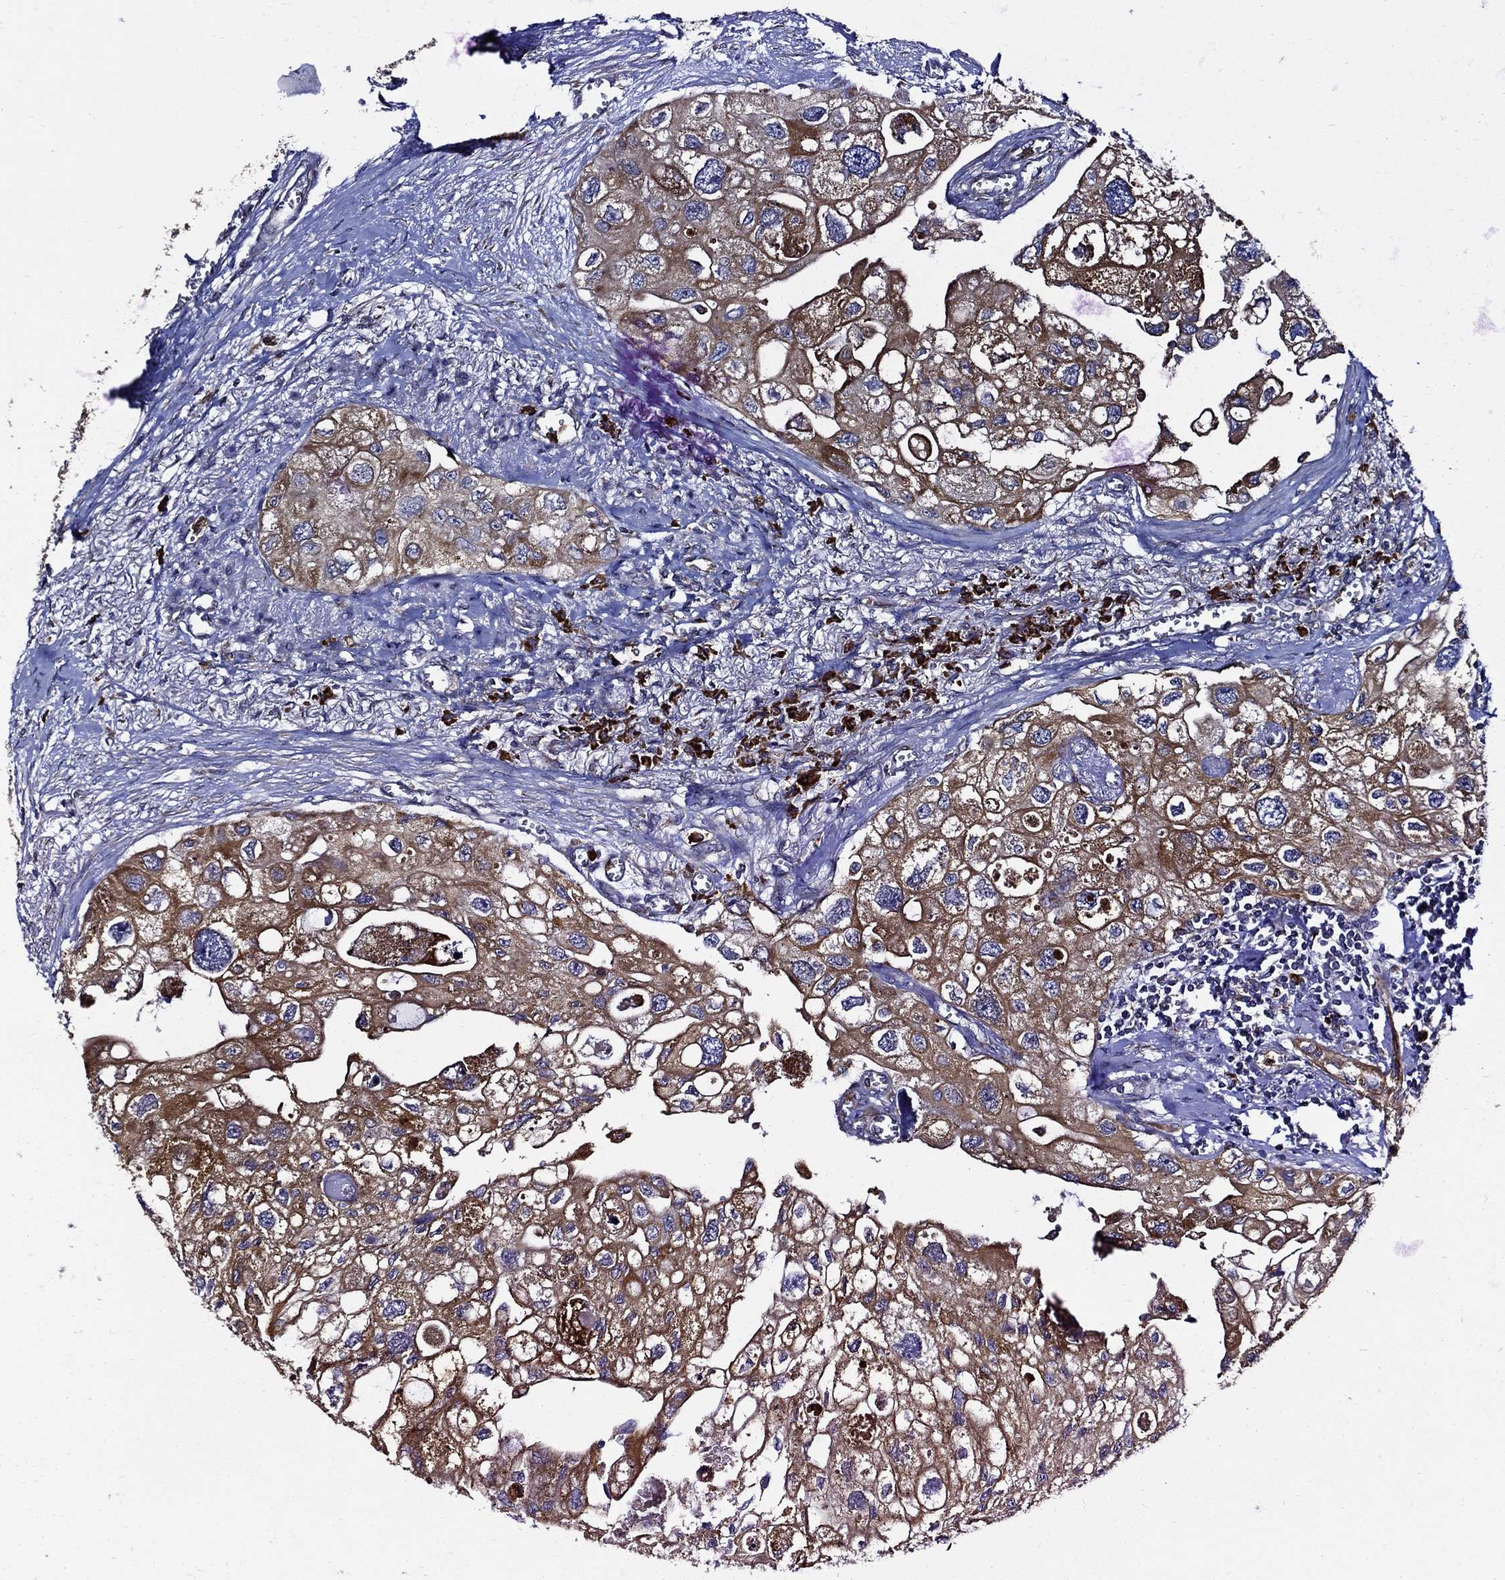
{"staining": {"intensity": "strong", "quantity": ">75%", "location": "cytoplasmic/membranous"}, "tissue": "urothelial cancer", "cell_type": "Tumor cells", "image_type": "cancer", "snomed": [{"axis": "morphology", "description": "Urothelial carcinoma, High grade"}, {"axis": "topography", "description": "Urinary bladder"}], "caption": "IHC (DAB (3,3'-diaminobenzidine)) staining of human urothelial cancer displays strong cytoplasmic/membranous protein staining in about >75% of tumor cells.", "gene": "PRDX4", "patient": {"sex": "male", "age": 59}}